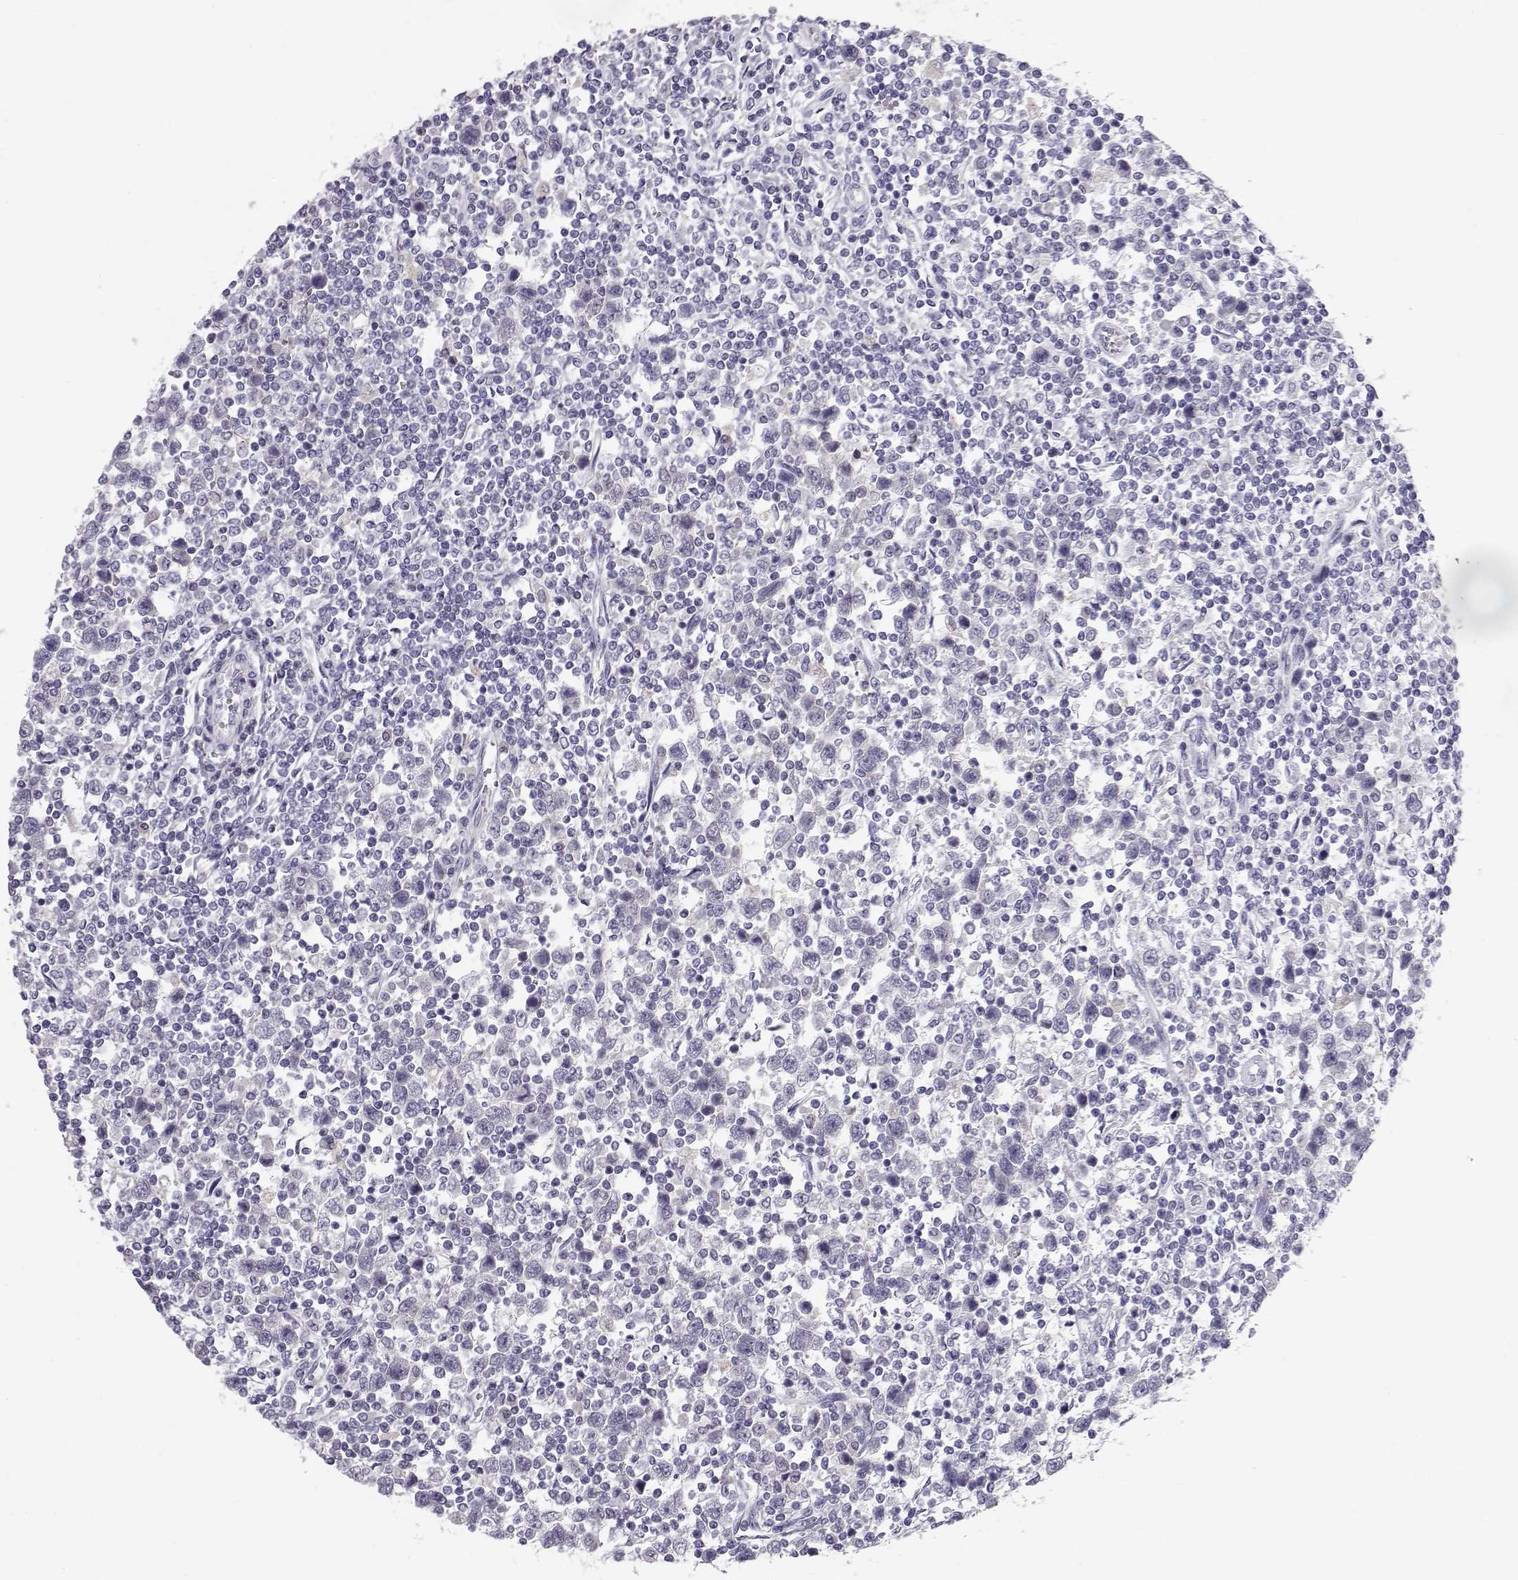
{"staining": {"intensity": "negative", "quantity": "none", "location": "none"}, "tissue": "testis cancer", "cell_type": "Tumor cells", "image_type": "cancer", "snomed": [{"axis": "morphology", "description": "Normal tissue, NOS"}, {"axis": "morphology", "description": "Seminoma, NOS"}, {"axis": "topography", "description": "Testis"}, {"axis": "topography", "description": "Epididymis"}], "caption": "Testis cancer was stained to show a protein in brown. There is no significant staining in tumor cells.", "gene": "GPR26", "patient": {"sex": "male", "age": 34}}